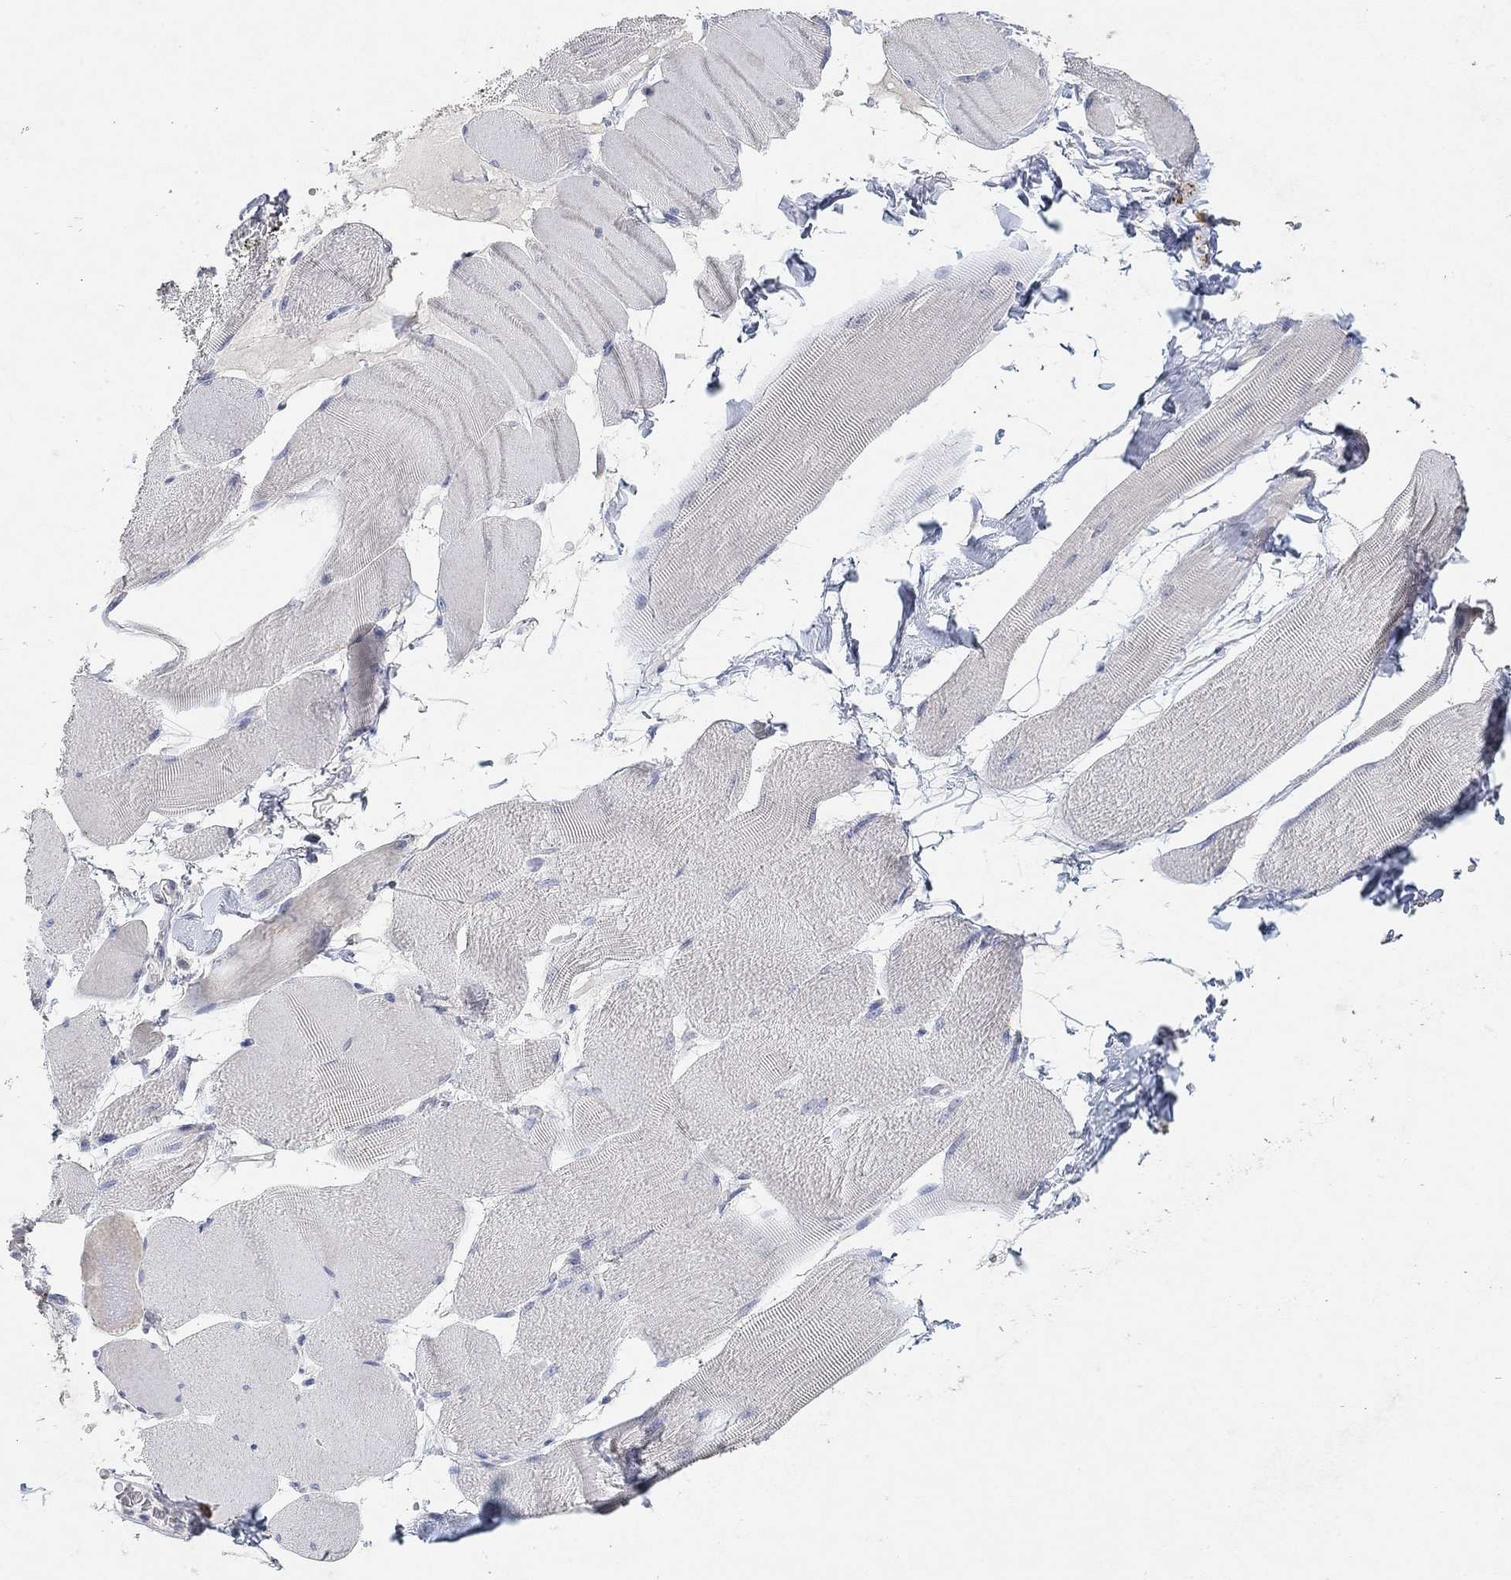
{"staining": {"intensity": "negative", "quantity": "none", "location": "none"}, "tissue": "skeletal muscle", "cell_type": "Myocytes", "image_type": "normal", "snomed": [{"axis": "morphology", "description": "Normal tissue, NOS"}, {"axis": "topography", "description": "Skeletal muscle"}], "caption": "Immunohistochemistry micrograph of unremarkable skeletal muscle stained for a protein (brown), which shows no positivity in myocytes.", "gene": "VAT1L", "patient": {"sex": "male", "age": 56}}